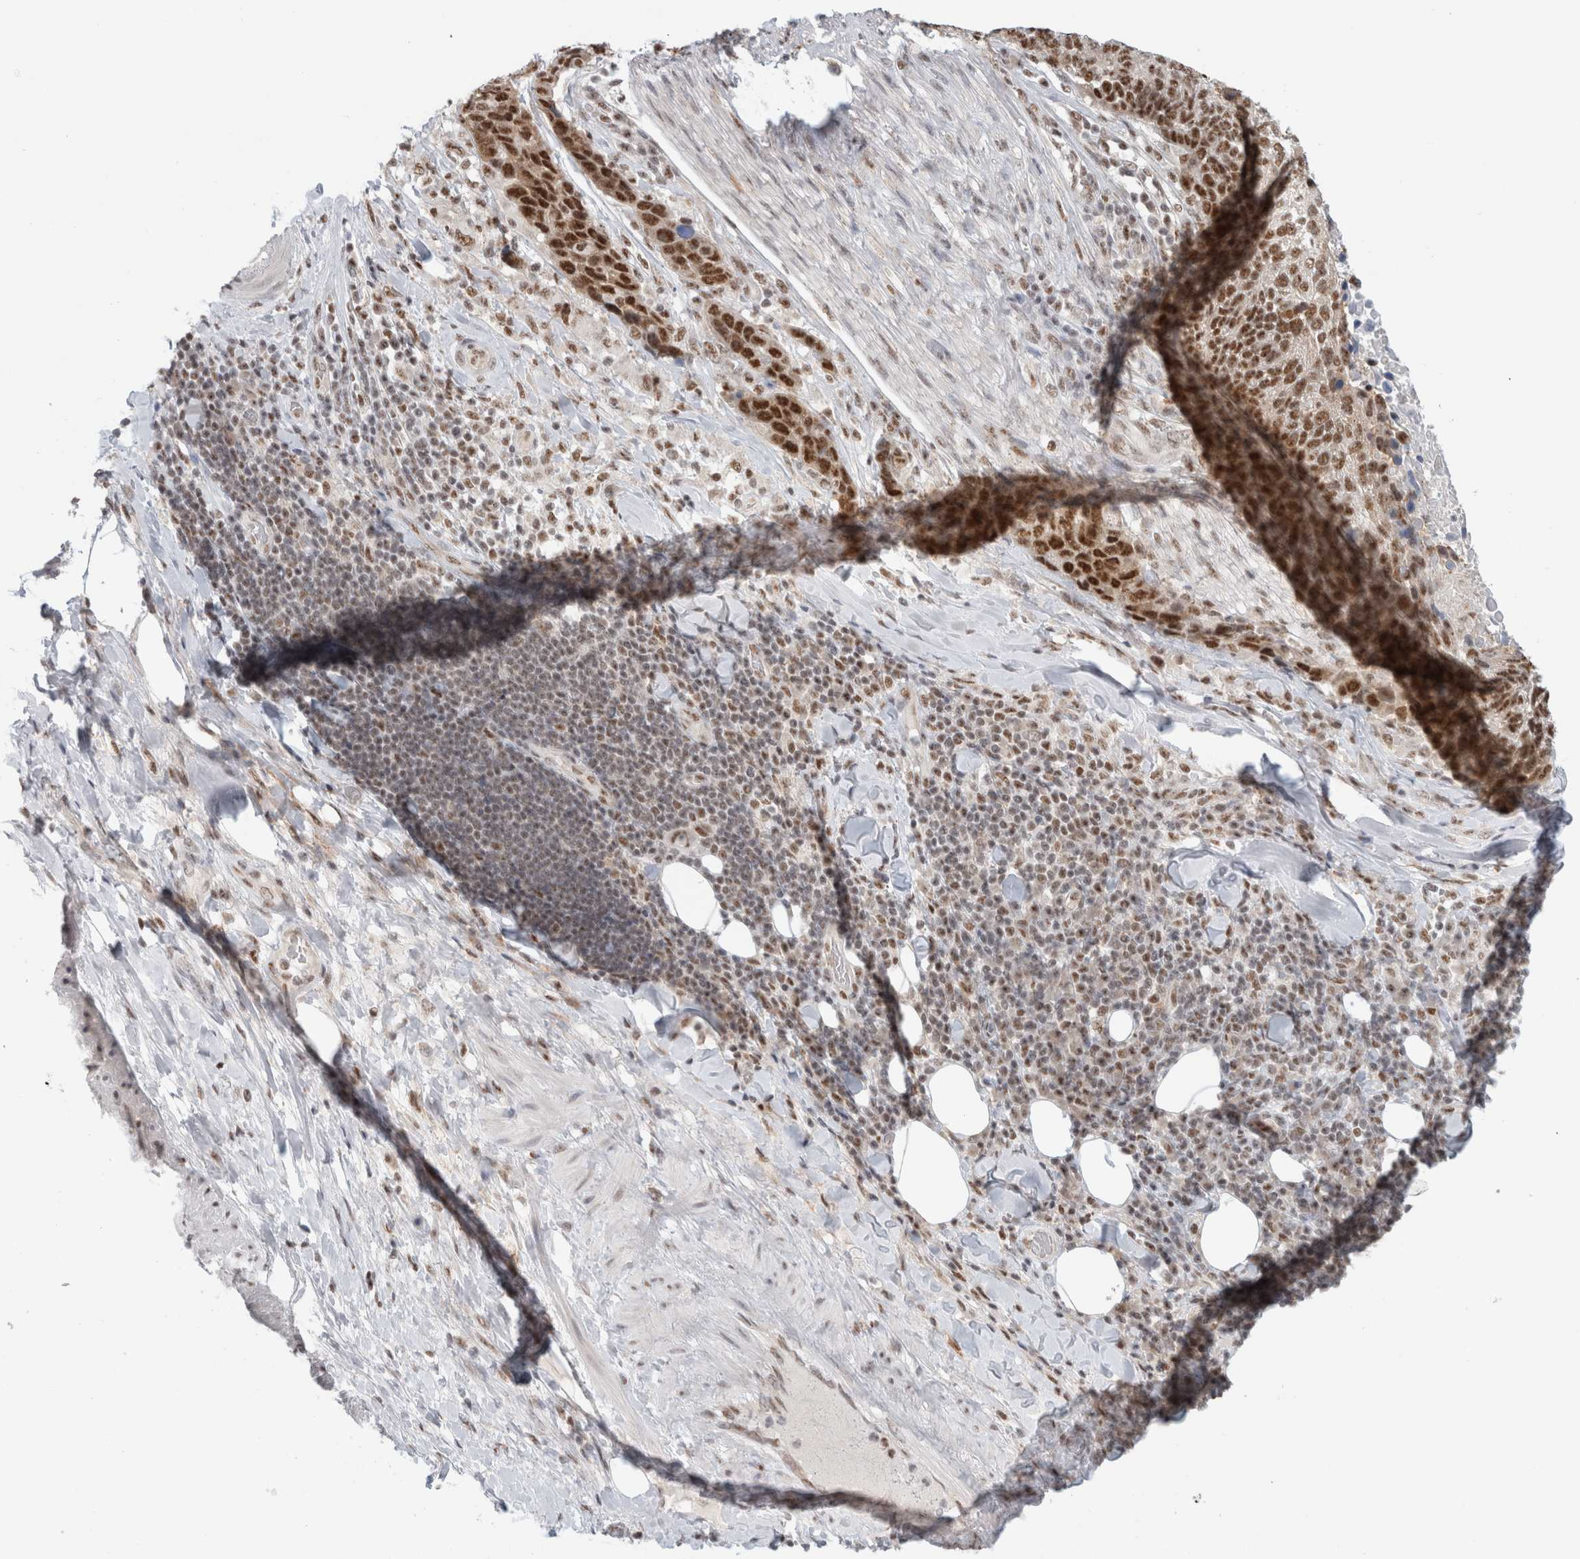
{"staining": {"intensity": "strong", "quantity": ">75%", "location": "nuclear"}, "tissue": "lung cancer", "cell_type": "Tumor cells", "image_type": "cancer", "snomed": [{"axis": "morphology", "description": "Squamous cell carcinoma, NOS"}, {"axis": "topography", "description": "Lung"}], "caption": "A high-resolution image shows immunohistochemistry (IHC) staining of lung cancer (squamous cell carcinoma), which reveals strong nuclear positivity in approximately >75% of tumor cells. The staining was performed using DAB (3,3'-diaminobenzidine) to visualize the protein expression in brown, while the nuclei were stained in blue with hematoxylin (Magnification: 20x).", "gene": "TRMT12", "patient": {"sex": "male", "age": 66}}